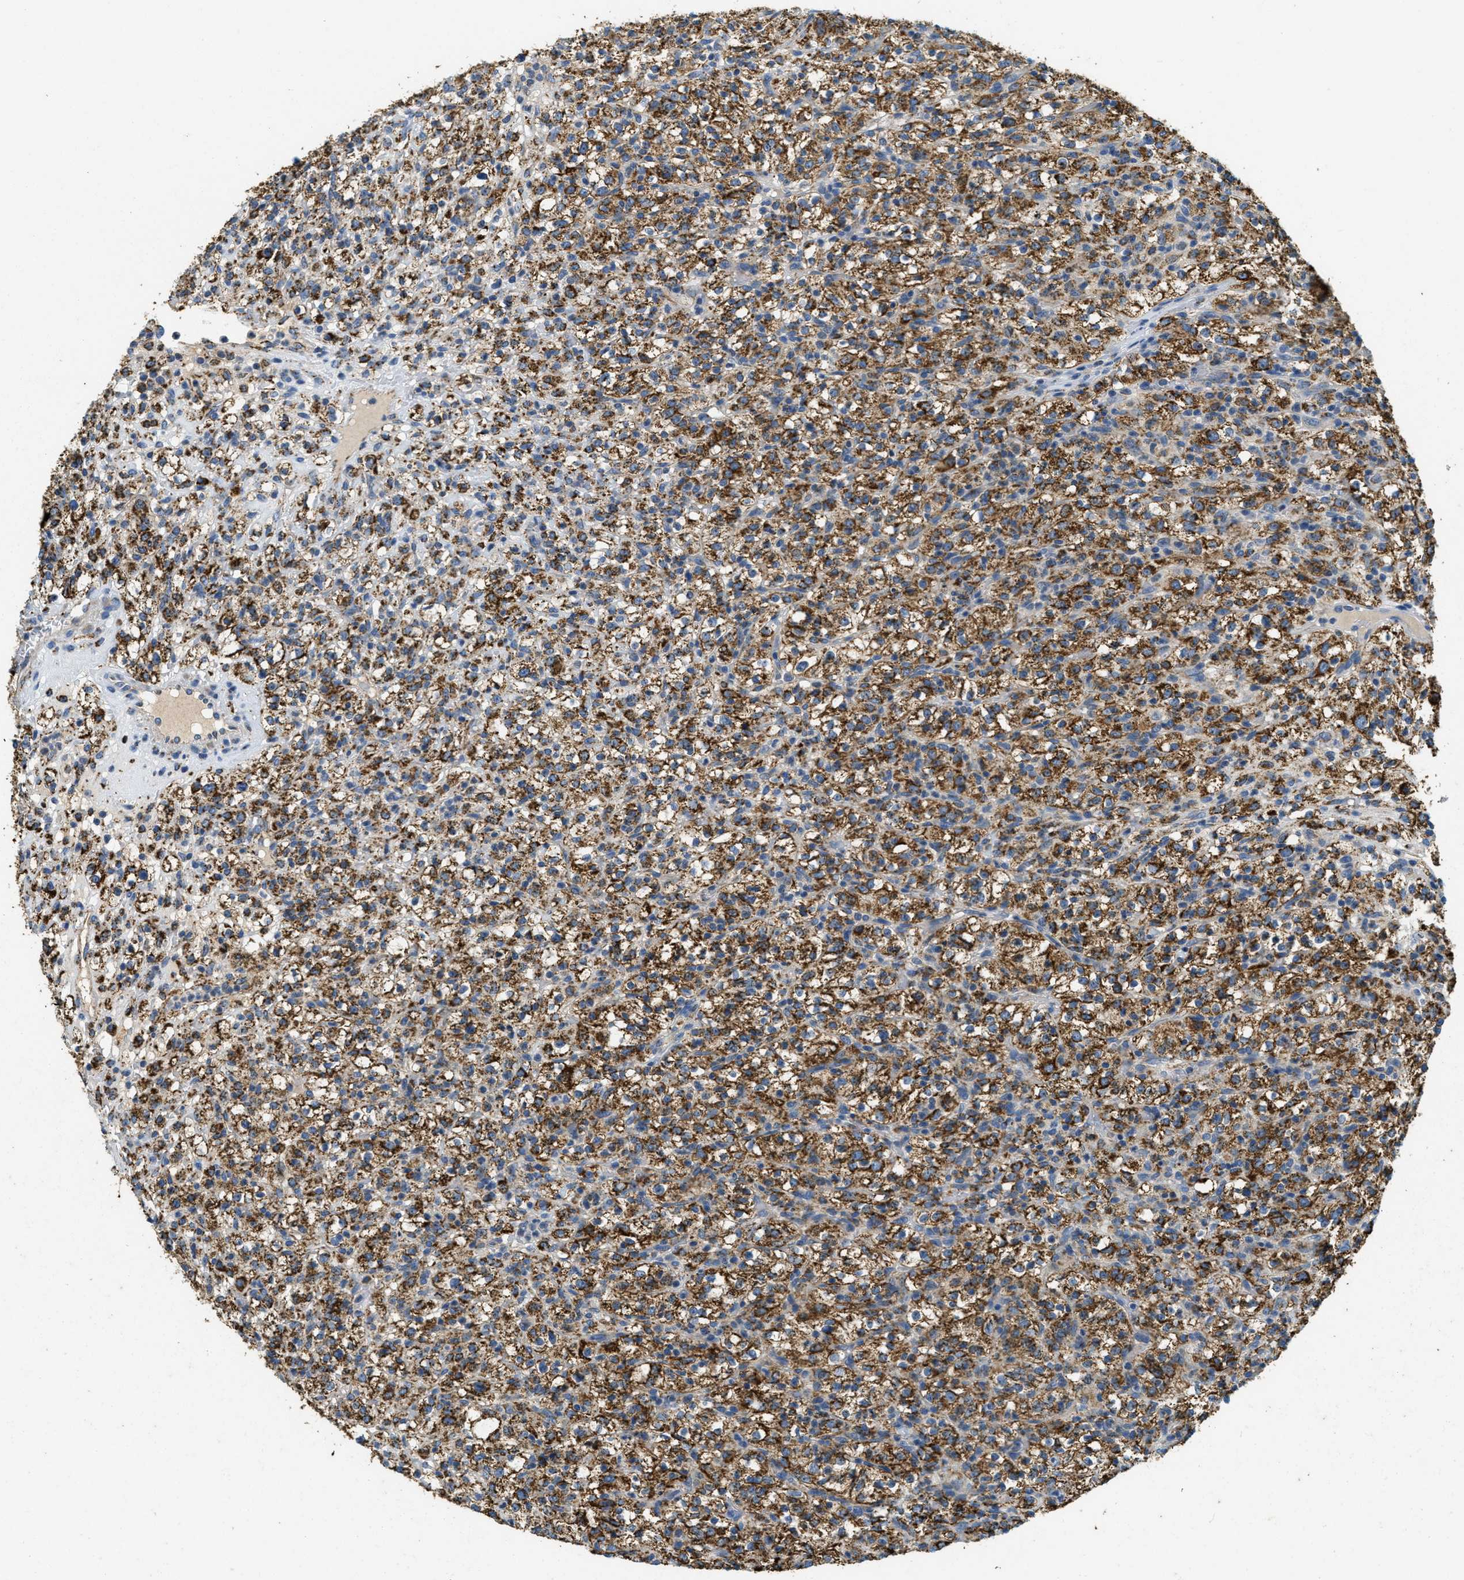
{"staining": {"intensity": "strong", "quantity": ">75%", "location": "cytoplasmic/membranous"}, "tissue": "renal cancer", "cell_type": "Tumor cells", "image_type": "cancer", "snomed": [{"axis": "morphology", "description": "Normal tissue, NOS"}, {"axis": "morphology", "description": "Adenocarcinoma, NOS"}, {"axis": "topography", "description": "Kidney"}], "caption": "Renal cancer (adenocarcinoma) tissue displays strong cytoplasmic/membranous staining in about >75% of tumor cells, visualized by immunohistochemistry. (DAB IHC with brightfield microscopy, high magnification).", "gene": "HLCS", "patient": {"sex": "female", "age": 72}}